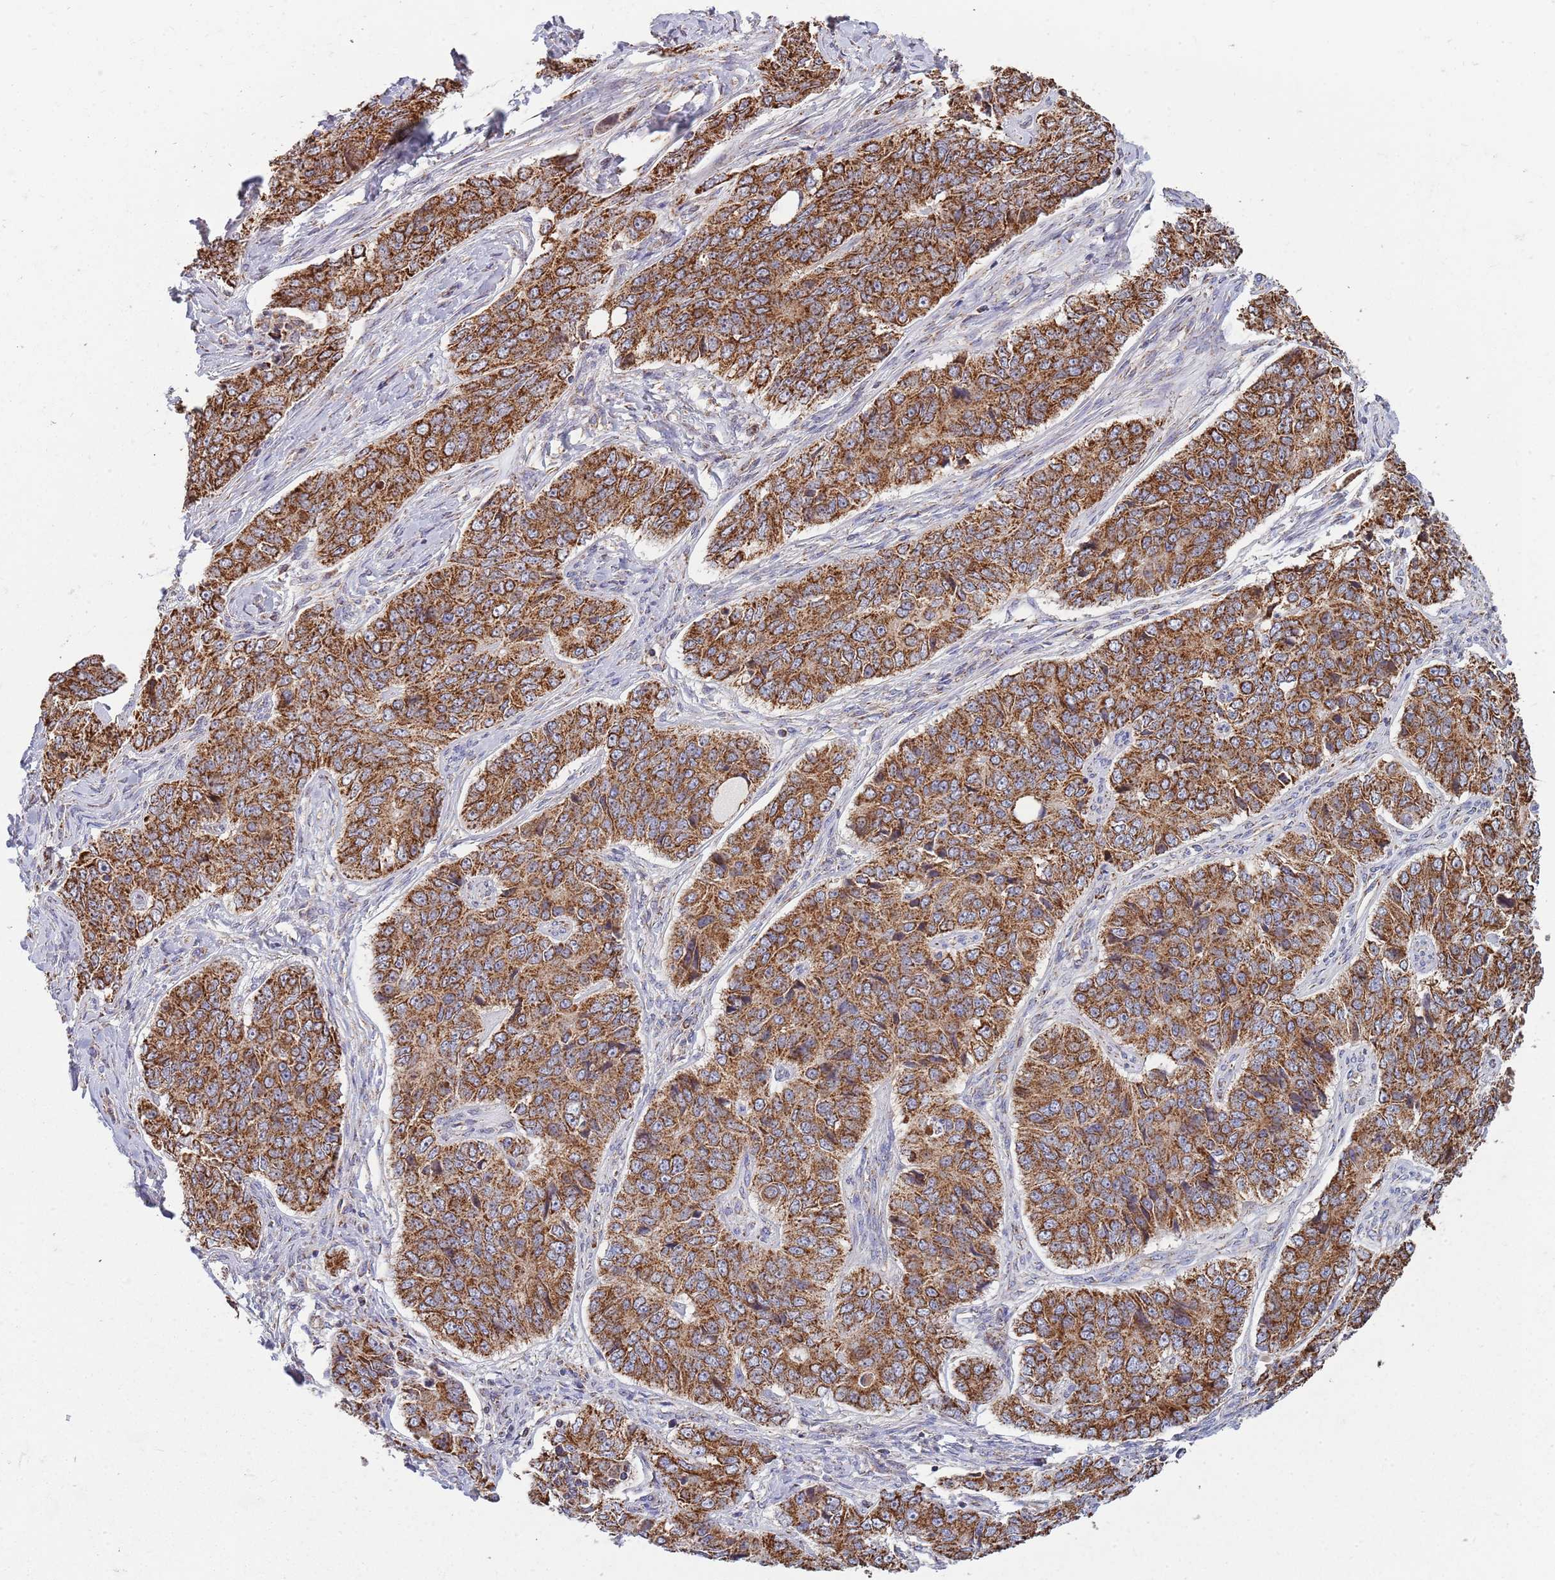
{"staining": {"intensity": "strong", "quantity": ">75%", "location": "cytoplasmic/membranous"}, "tissue": "ovarian cancer", "cell_type": "Tumor cells", "image_type": "cancer", "snomed": [{"axis": "morphology", "description": "Carcinoma, endometroid"}, {"axis": "topography", "description": "Ovary"}], "caption": "Human ovarian cancer stained with a protein marker demonstrates strong staining in tumor cells.", "gene": "VPS16", "patient": {"sex": "female", "age": 51}}